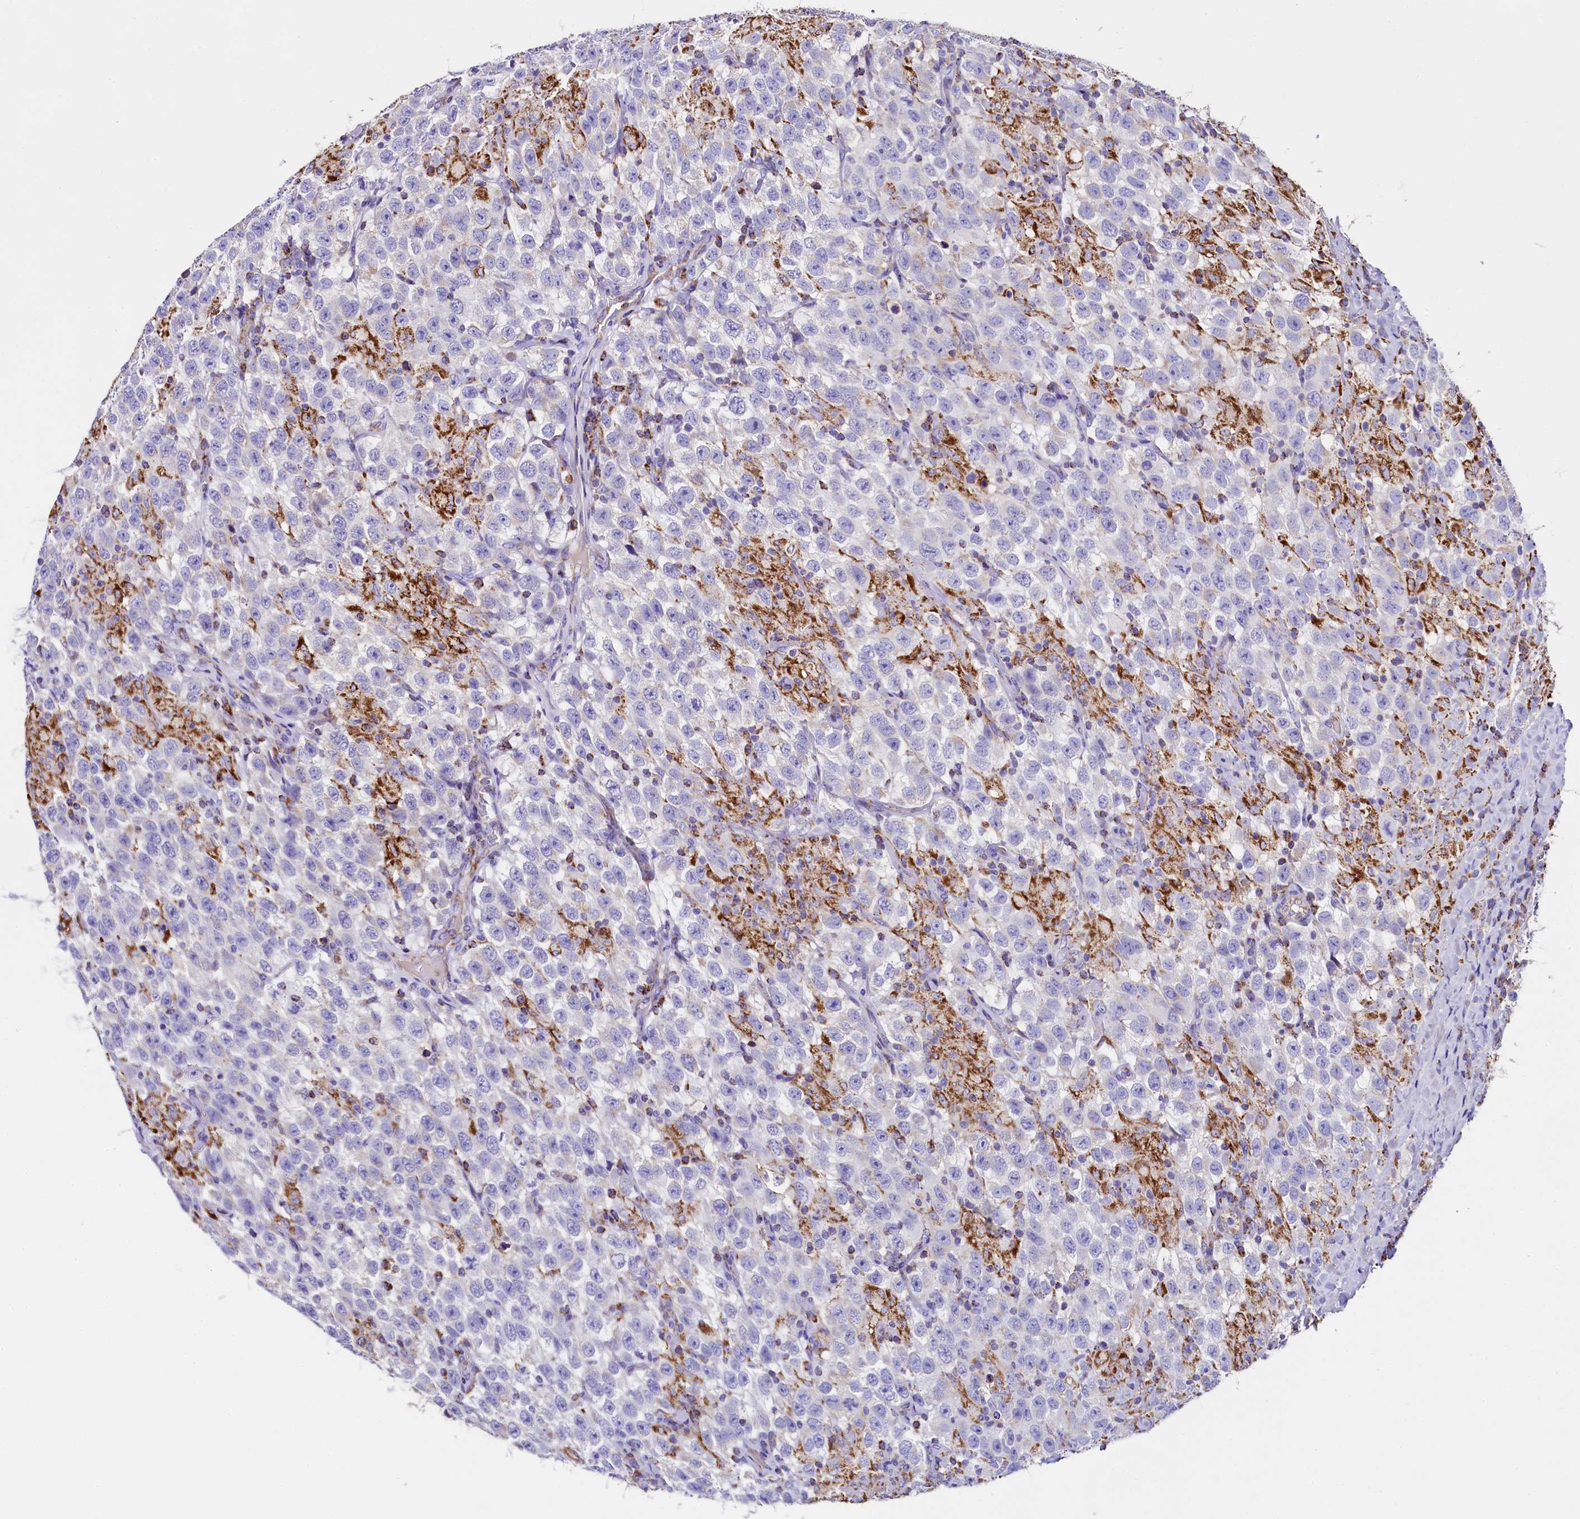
{"staining": {"intensity": "negative", "quantity": "none", "location": "none"}, "tissue": "testis cancer", "cell_type": "Tumor cells", "image_type": "cancer", "snomed": [{"axis": "morphology", "description": "Seminoma, NOS"}, {"axis": "topography", "description": "Testis"}], "caption": "The micrograph displays no significant positivity in tumor cells of testis seminoma.", "gene": "CLYBL", "patient": {"sex": "male", "age": 41}}